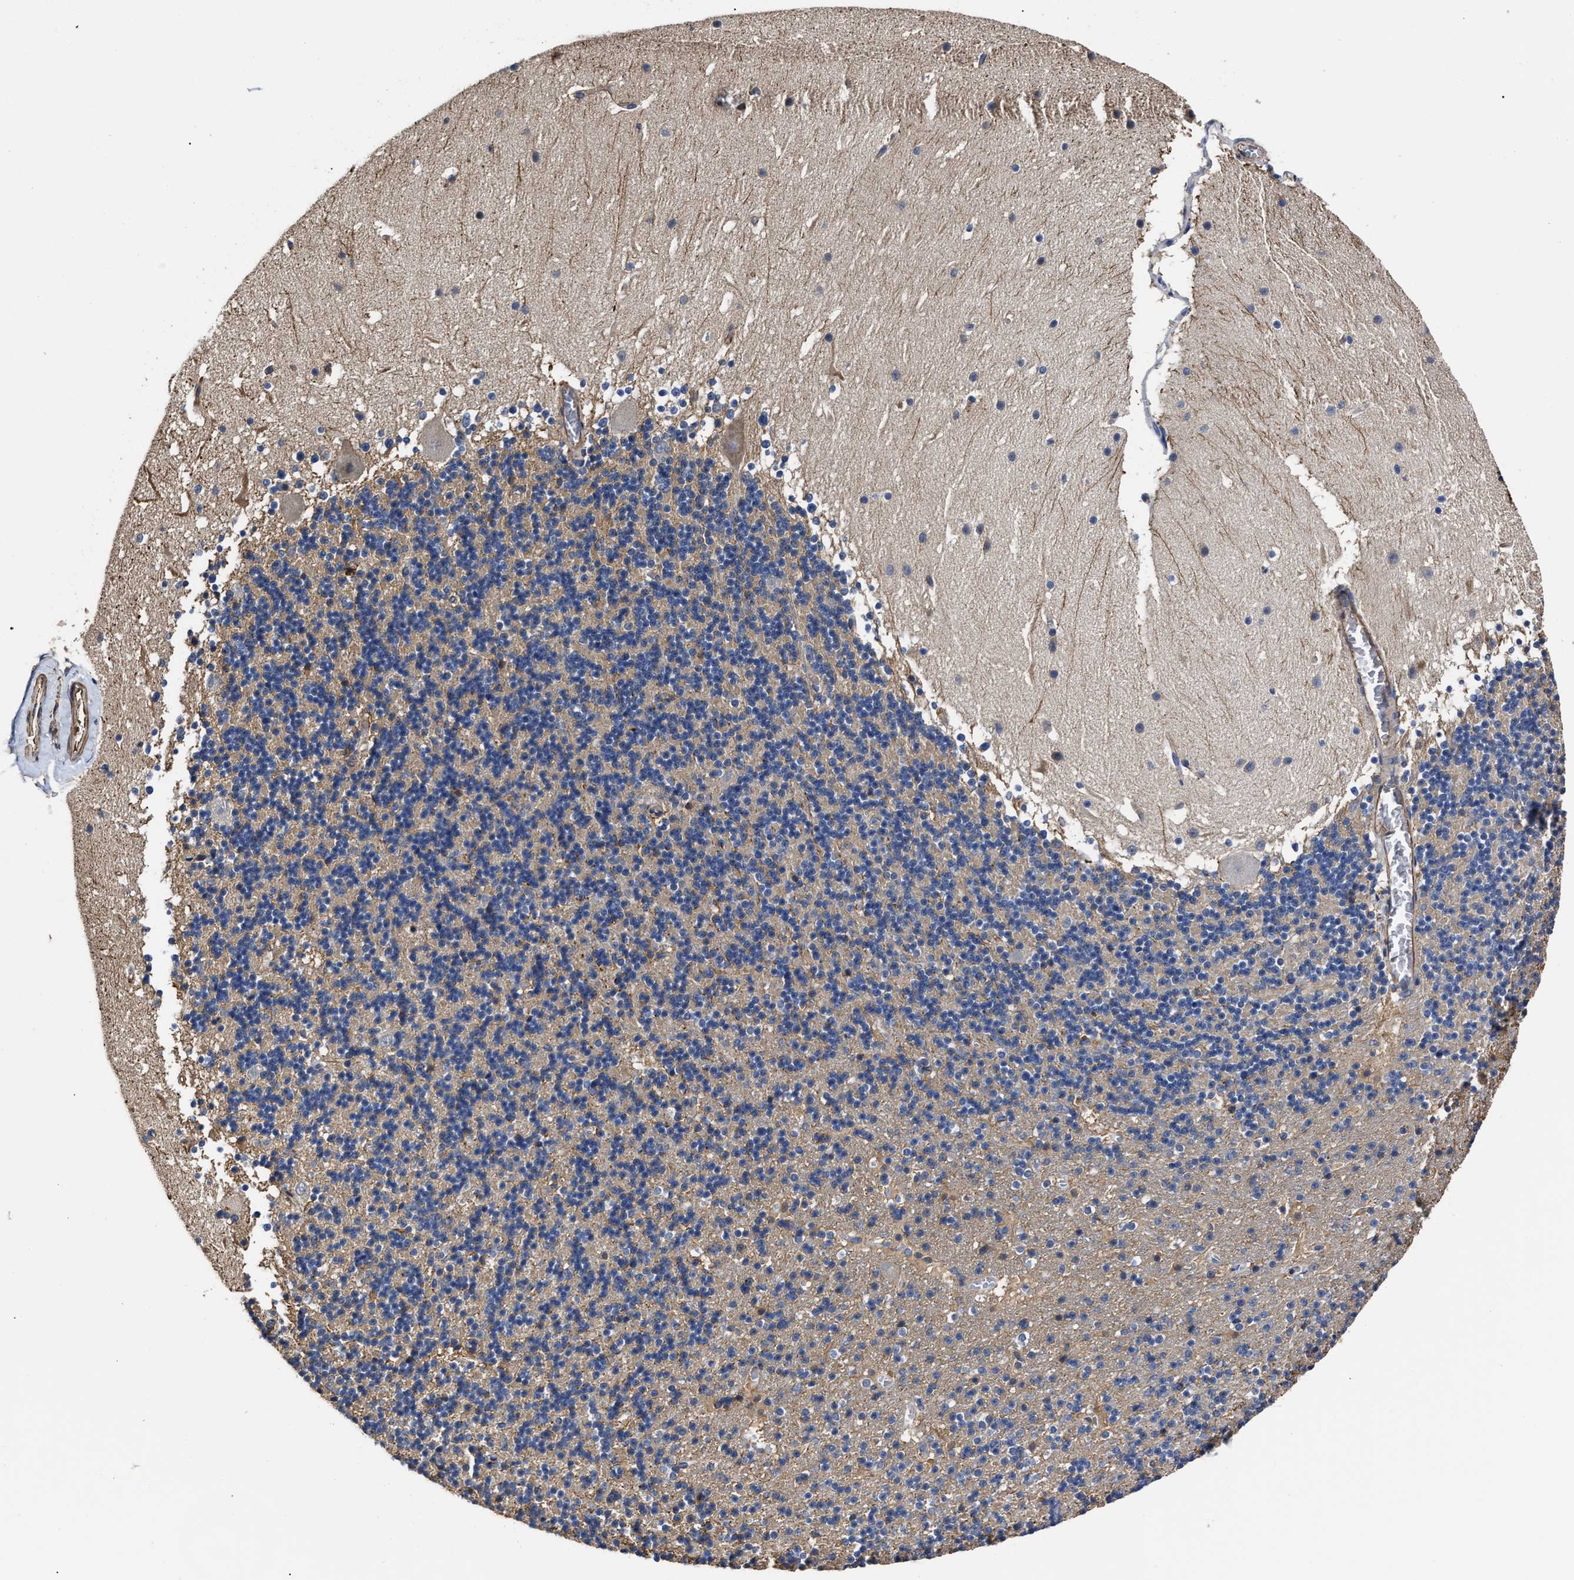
{"staining": {"intensity": "negative", "quantity": "none", "location": "none"}, "tissue": "cerebellum", "cell_type": "Cells in granular layer", "image_type": "normal", "snomed": [{"axis": "morphology", "description": "Normal tissue, NOS"}, {"axis": "topography", "description": "Cerebellum"}], "caption": "The immunohistochemistry (IHC) photomicrograph has no significant expression in cells in granular layer of cerebellum. The staining was performed using DAB to visualize the protein expression in brown, while the nuclei were stained in blue with hematoxylin (Magnification: 20x).", "gene": "TSPAN33", "patient": {"sex": "male", "age": 45}}